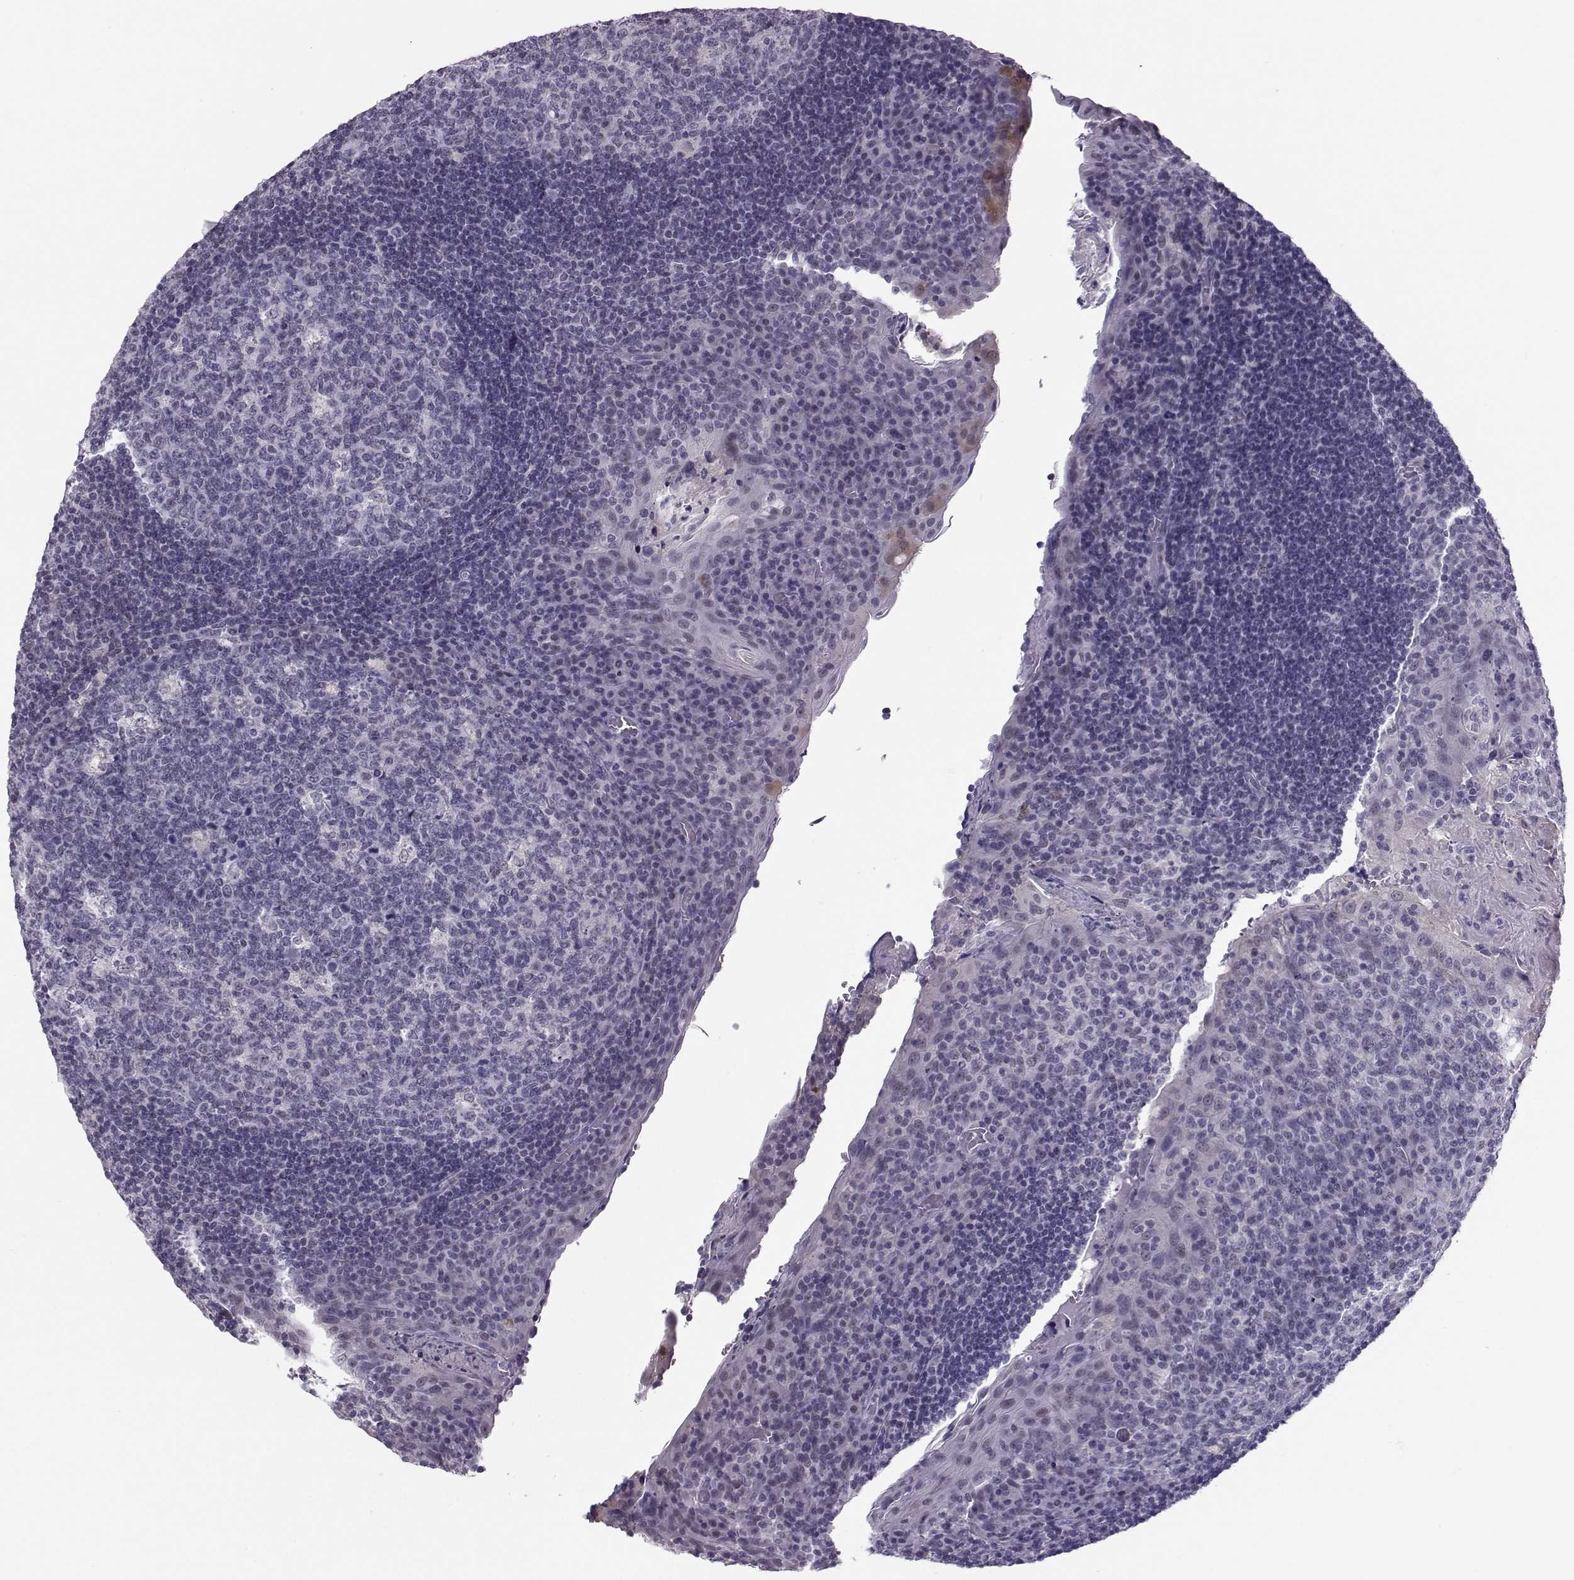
{"staining": {"intensity": "negative", "quantity": "none", "location": "none"}, "tissue": "tonsil", "cell_type": "Germinal center cells", "image_type": "normal", "snomed": [{"axis": "morphology", "description": "Normal tissue, NOS"}, {"axis": "topography", "description": "Tonsil"}], "caption": "Immunohistochemistry (IHC) of unremarkable tonsil demonstrates no positivity in germinal center cells.", "gene": "DNAAF1", "patient": {"sex": "male", "age": 17}}